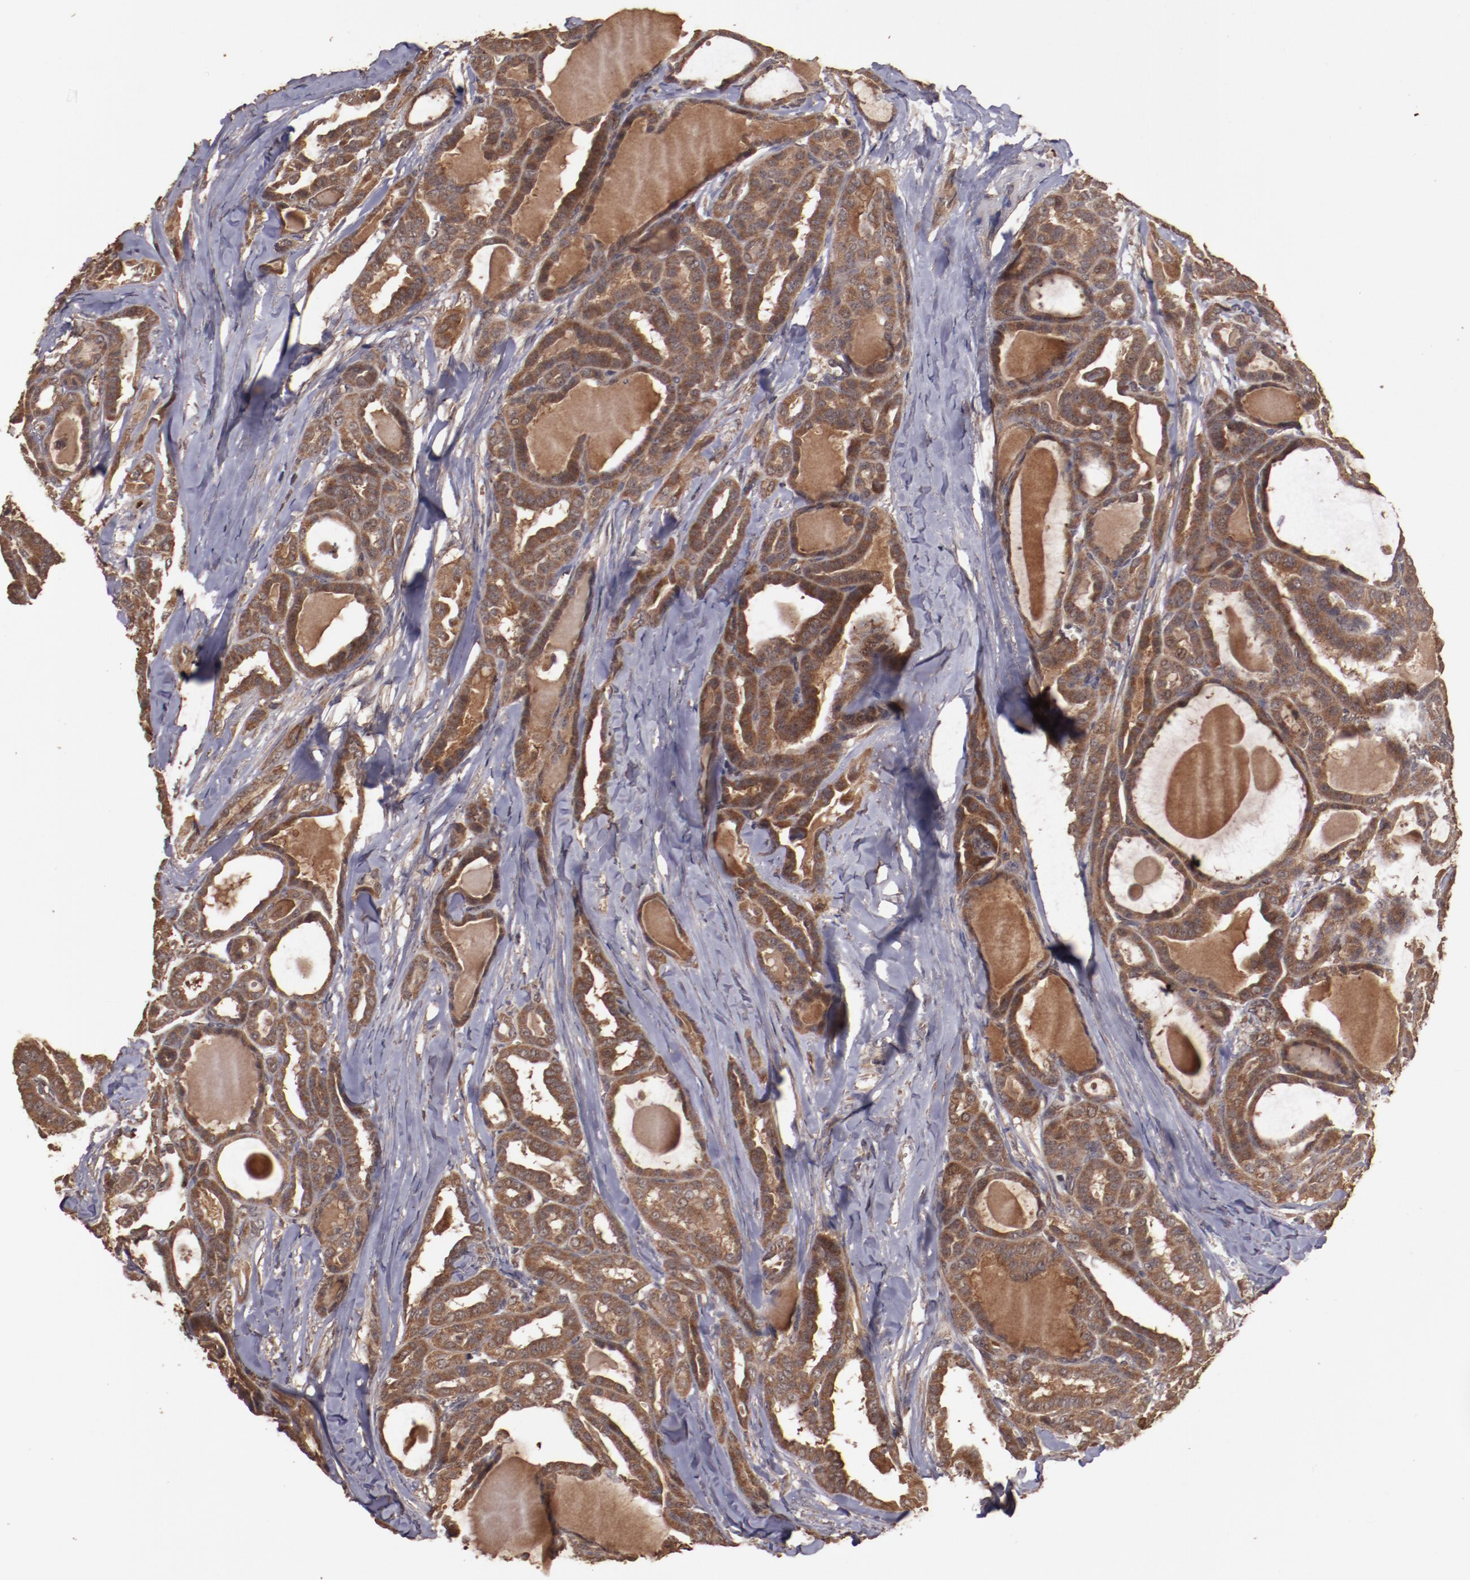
{"staining": {"intensity": "strong", "quantity": ">75%", "location": "cytoplasmic/membranous"}, "tissue": "thyroid cancer", "cell_type": "Tumor cells", "image_type": "cancer", "snomed": [{"axis": "morphology", "description": "Carcinoma, NOS"}, {"axis": "topography", "description": "Thyroid gland"}], "caption": "About >75% of tumor cells in human carcinoma (thyroid) demonstrate strong cytoplasmic/membranous protein positivity as visualized by brown immunohistochemical staining.", "gene": "TXNDC16", "patient": {"sex": "female", "age": 91}}